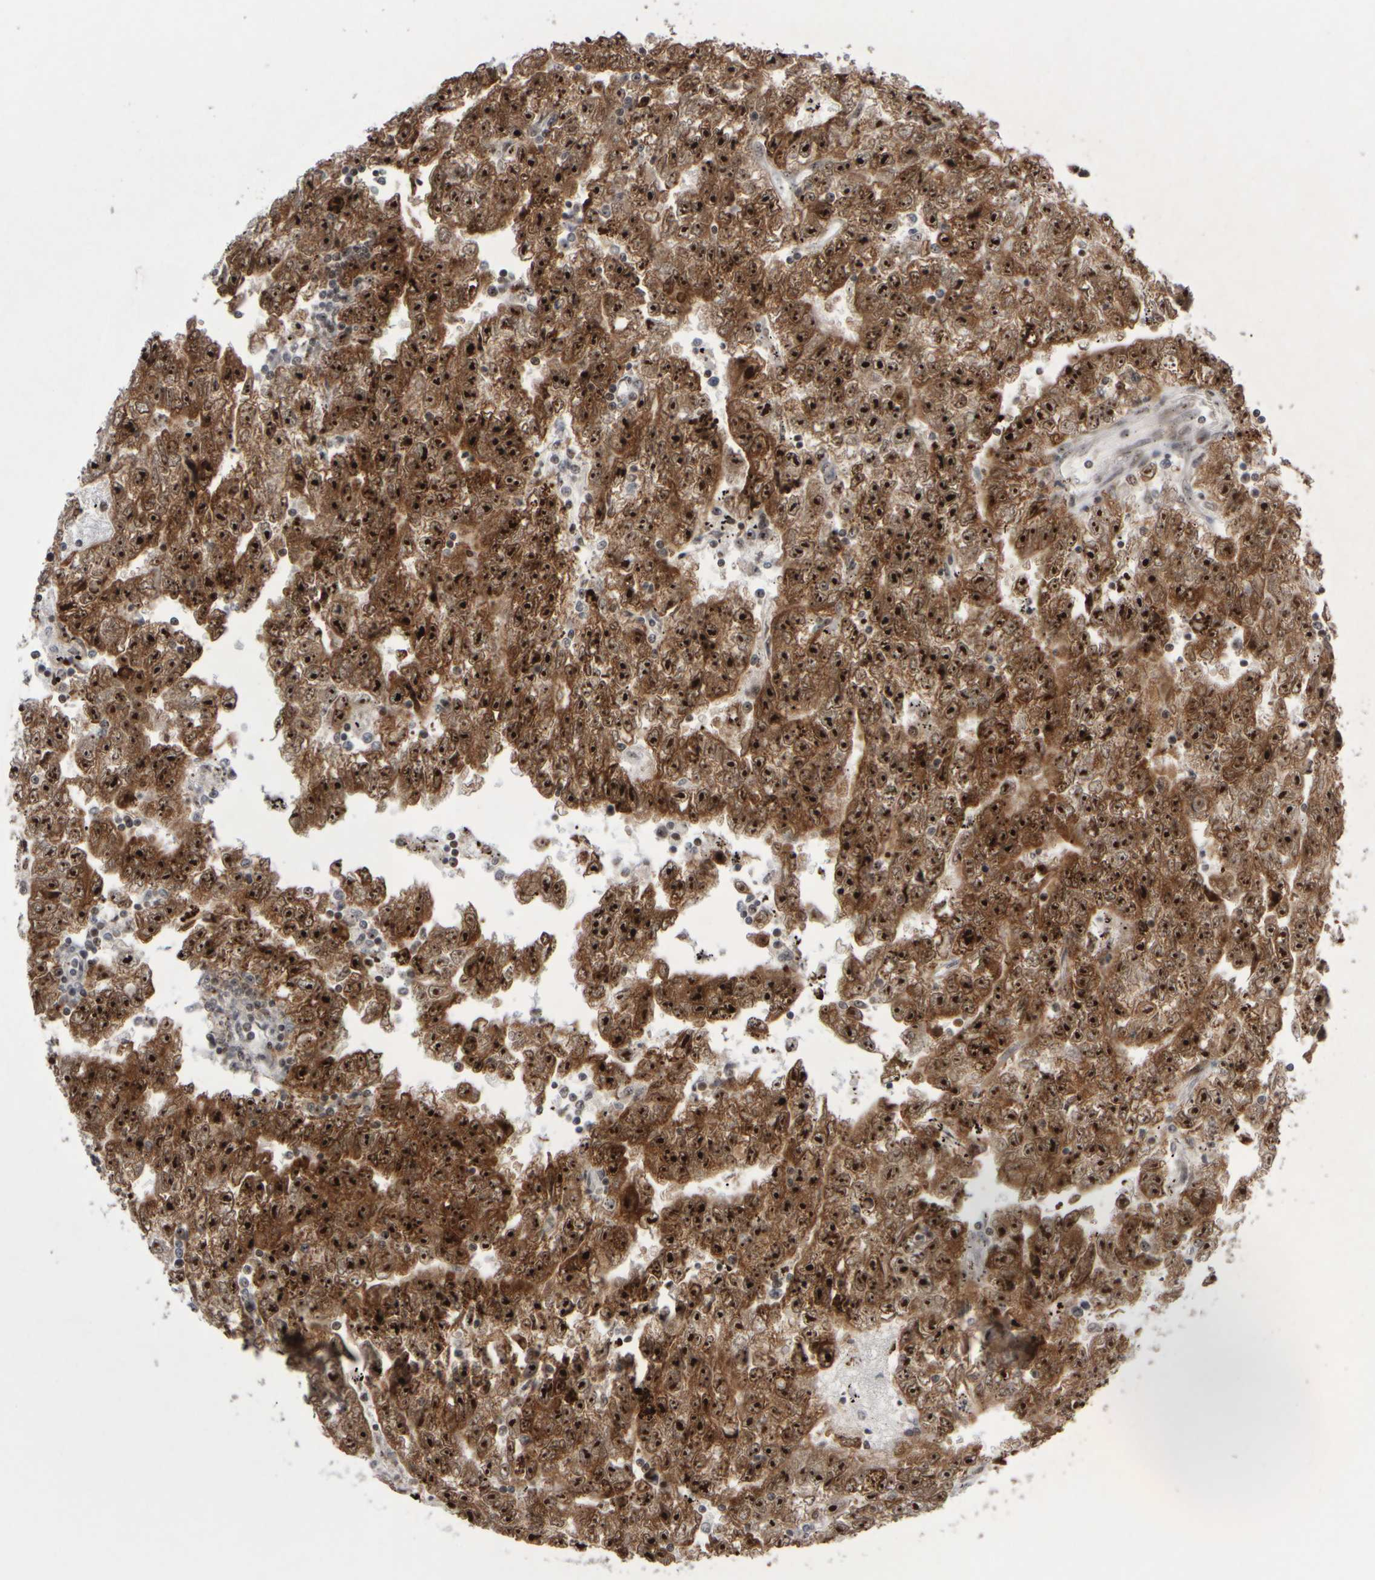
{"staining": {"intensity": "strong", "quantity": ">75%", "location": "cytoplasmic/membranous,nuclear"}, "tissue": "testis cancer", "cell_type": "Tumor cells", "image_type": "cancer", "snomed": [{"axis": "morphology", "description": "Carcinoma, Embryonal, NOS"}, {"axis": "topography", "description": "Testis"}], "caption": "This histopathology image exhibits embryonal carcinoma (testis) stained with IHC to label a protein in brown. The cytoplasmic/membranous and nuclear of tumor cells show strong positivity for the protein. Nuclei are counter-stained blue.", "gene": "SURF6", "patient": {"sex": "male", "age": 25}}